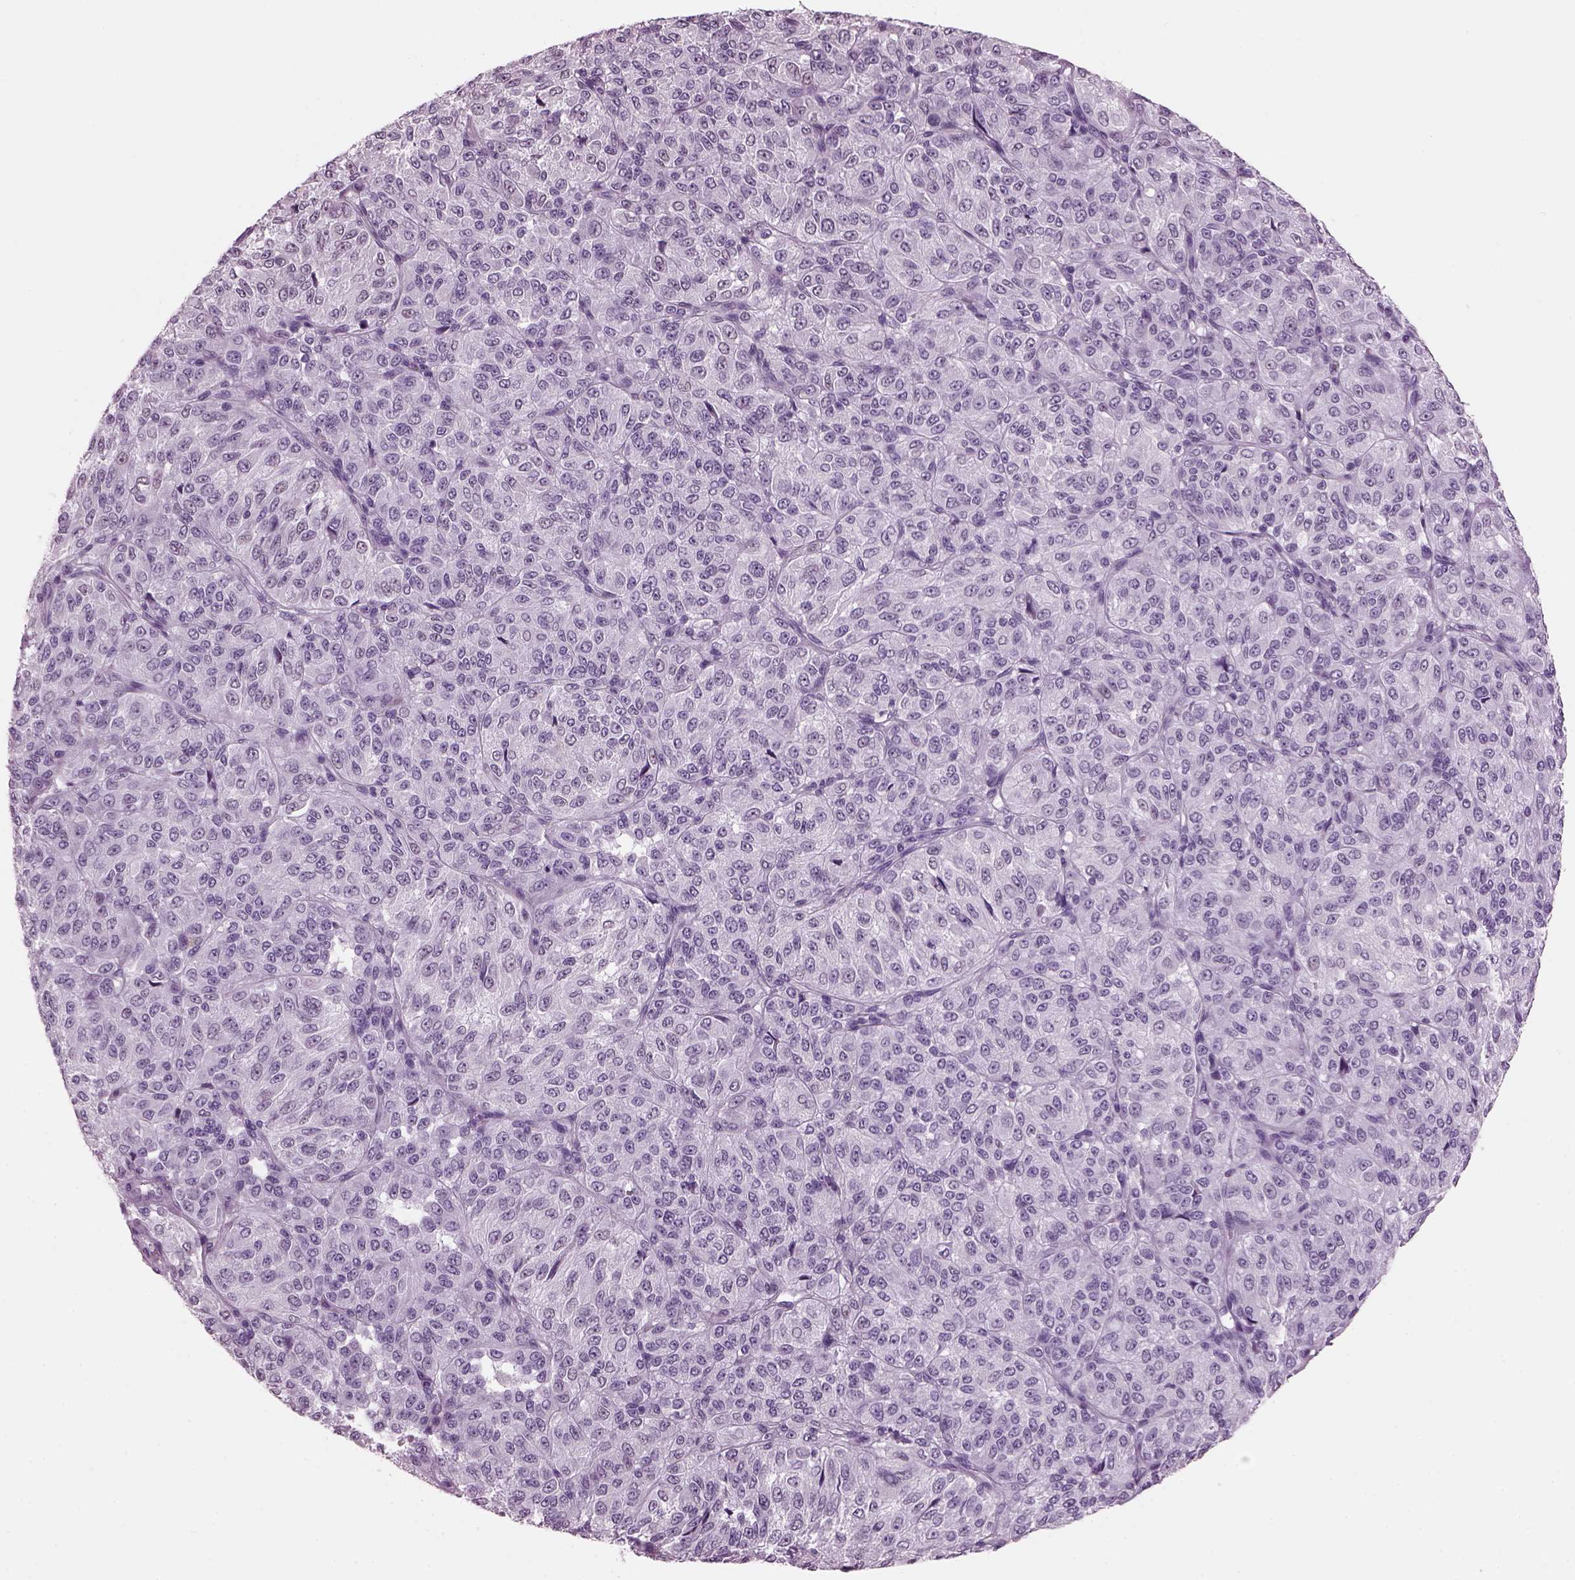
{"staining": {"intensity": "negative", "quantity": "none", "location": "none"}, "tissue": "melanoma", "cell_type": "Tumor cells", "image_type": "cancer", "snomed": [{"axis": "morphology", "description": "Malignant melanoma, Metastatic site"}, {"axis": "topography", "description": "Brain"}], "caption": "DAB immunohistochemical staining of melanoma reveals no significant expression in tumor cells. (DAB immunohistochemistry (IHC) with hematoxylin counter stain).", "gene": "KRTAP3-2", "patient": {"sex": "female", "age": 56}}